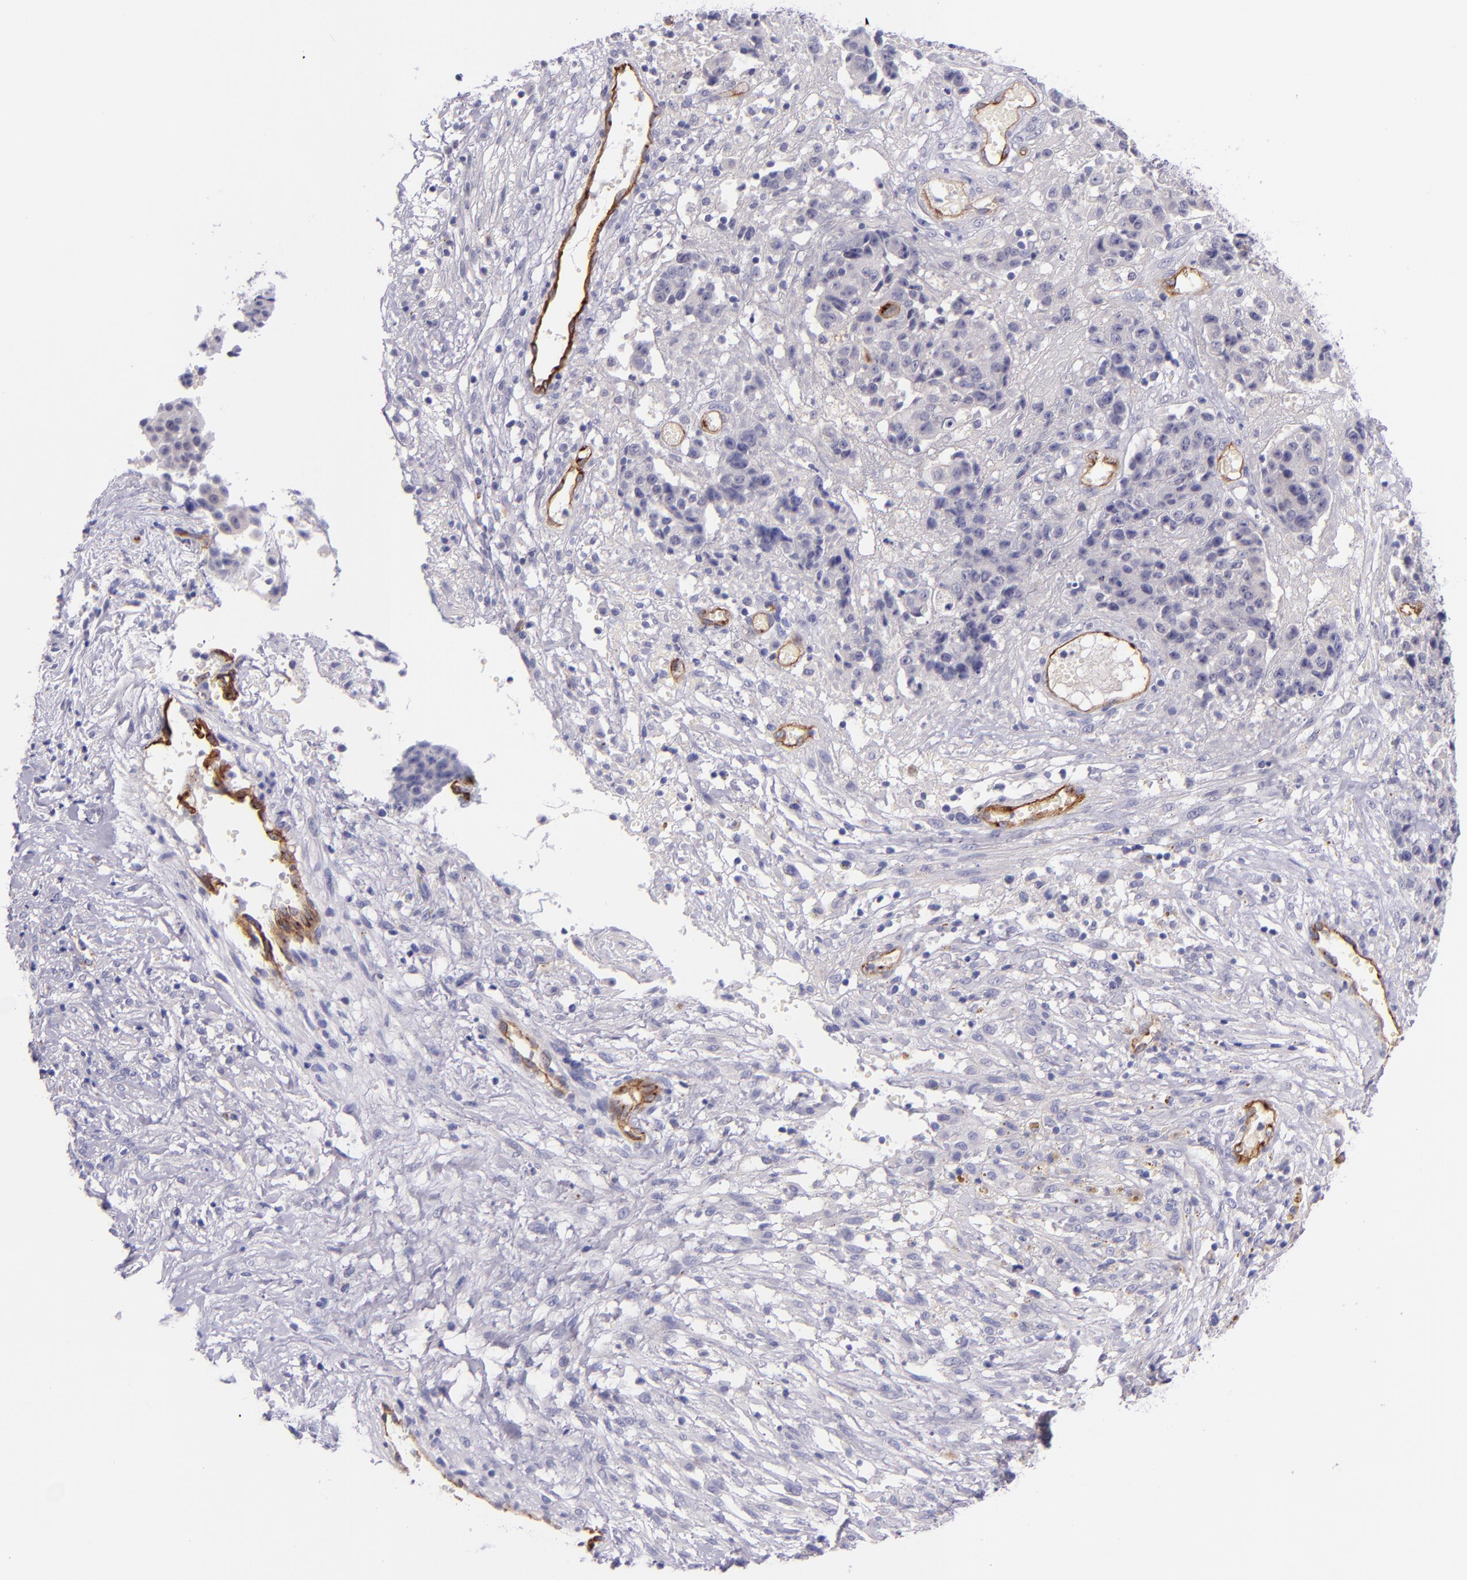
{"staining": {"intensity": "negative", "quantity": "none", "location": "none"}, "tissue": "ovarian cancer", "cell_type": "Tumor cells", "image_type": "cancer", "snomed": [{"axis": "morphology", "description": "Carcinoma, endometroid"}, {"axis": "topography", "description": "Ovary"}], "caption": "Immunohistochemical staining of human ovarian endometroid carcinoma shows no significant positivity in tumor cells.", "gene": "NOS3", "patient": {"sex": "female", "age": 42}}